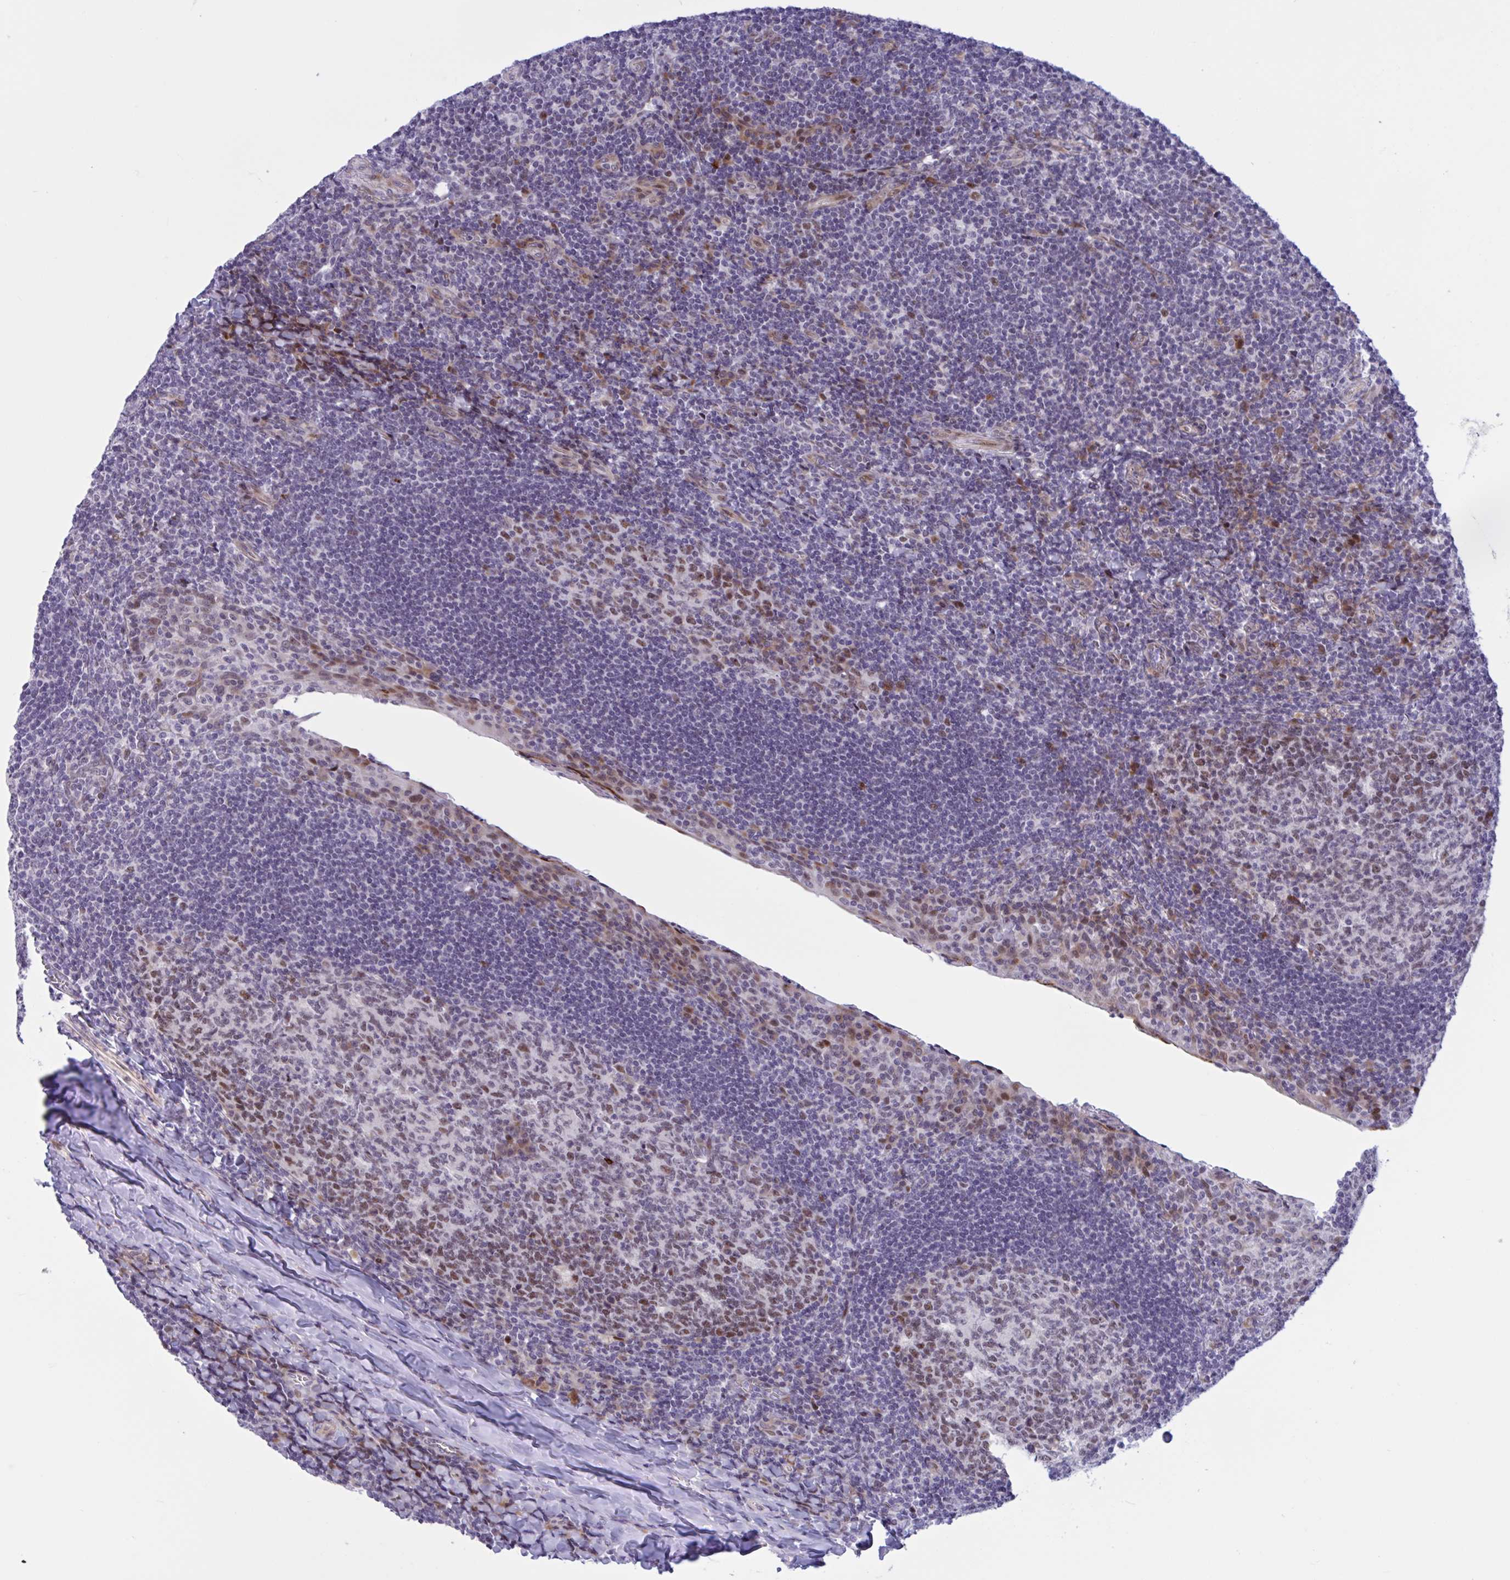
{"staining": {"intensity": "moderate", "quantity": "25%-75%", "location": "nuclear"}, "tissue": "tonsil", "cell_type": "Germinal center cells", "image_type": "normal", "snomed": [{"axis": "morphology", "description": "Normal tissue, NOS"}, {"axis": "topography", "description": "Tonsil"}], "caption": "Human tonsil stained with a brown dye displays moderate nuclear positive staining in about 25%-75% of germinal center cells.", "gene": "RBL1", "patient": {"sex": "male", "age": 17}}